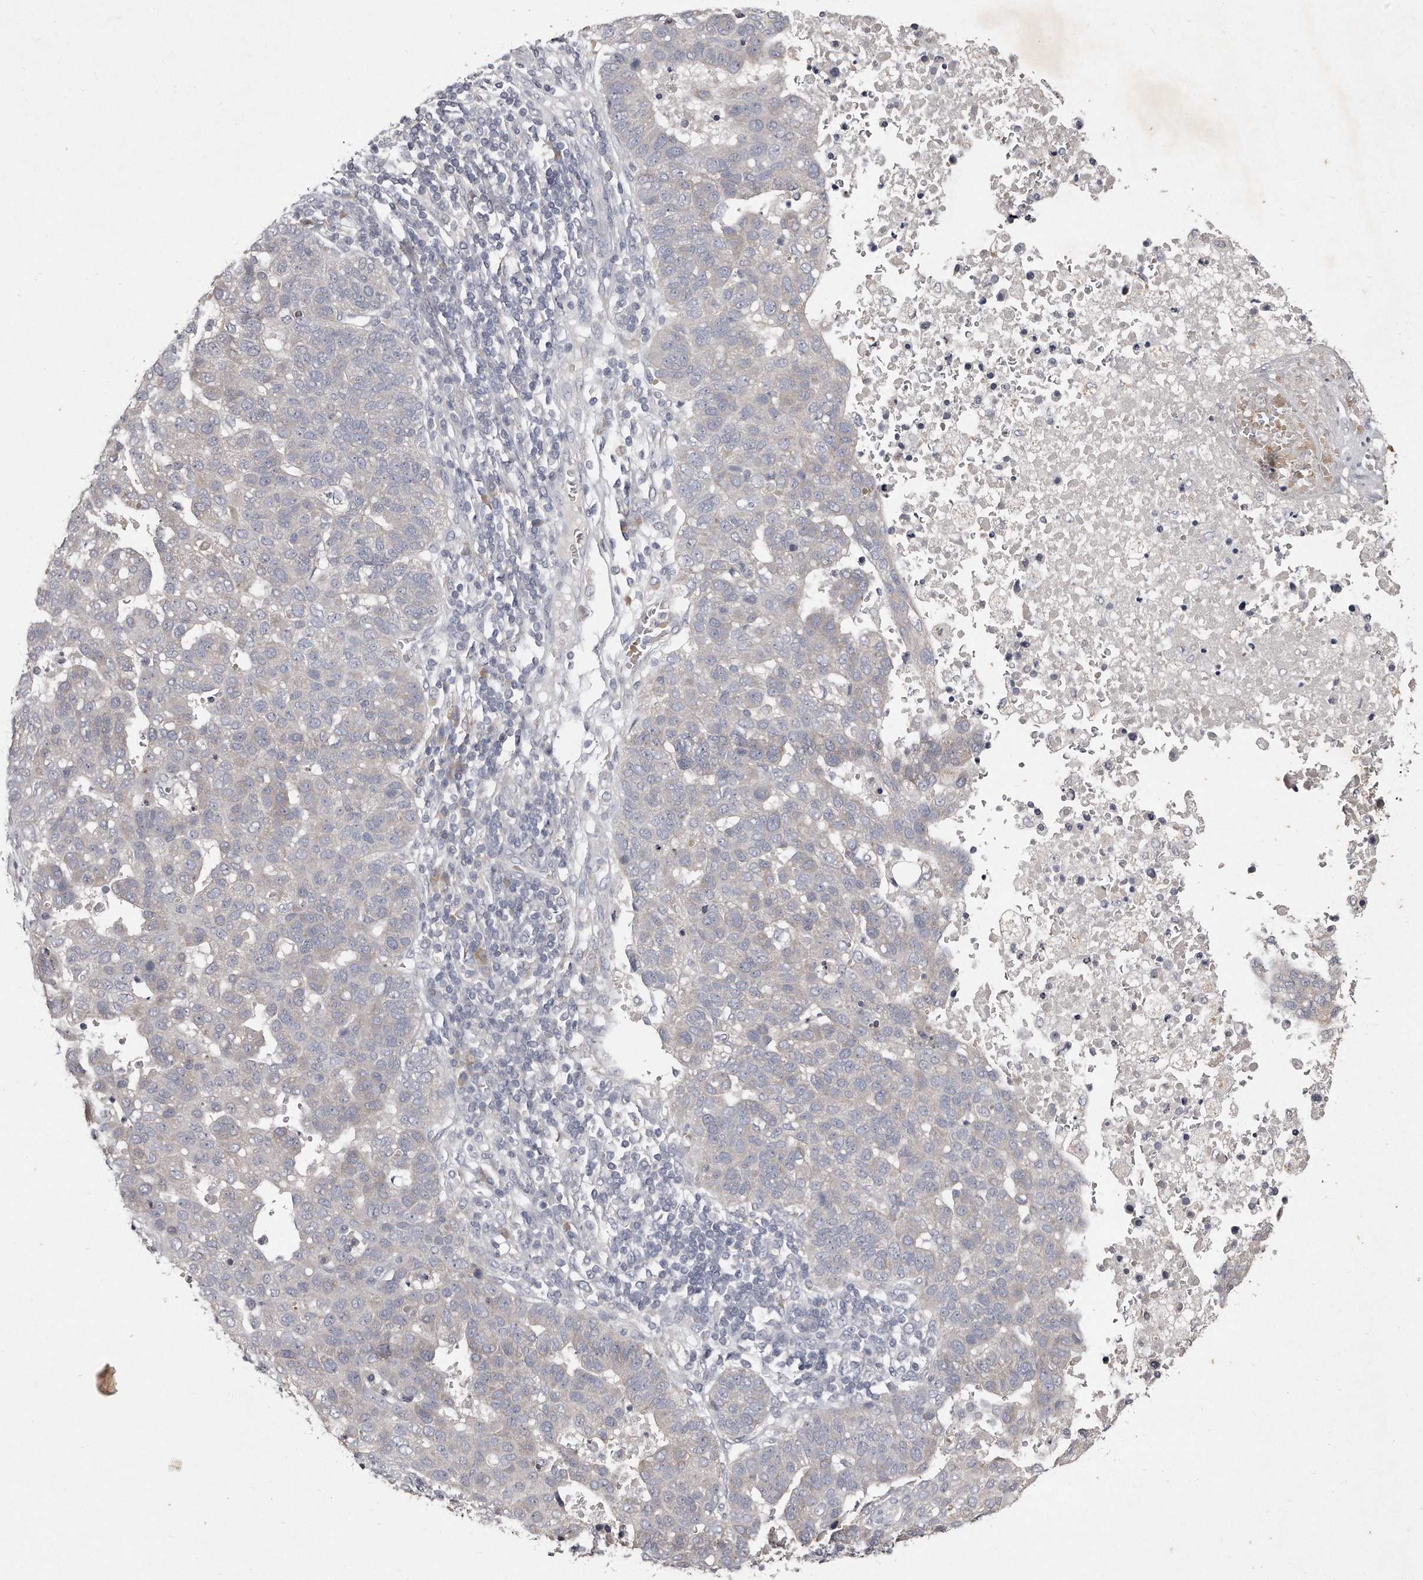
{"staining": {"intensity": "negative", "quantity": "none", "location": "none"}, "tissue": "pancreatic cancer", "cell_type": "Tumor cells", "image_type": "cancer", "snomed": [{"axis": "morphology", "description": "Adenocarcinoma, NOS"}, {"axis": "topography", "description": "Pancreas"}], "caption": "Histopathology image shows no significant protein staining in tumor cells of adenocarcinoma (pancreatic).", "gene": "TECR", "patient": {"sex": "female", "age": 61}}